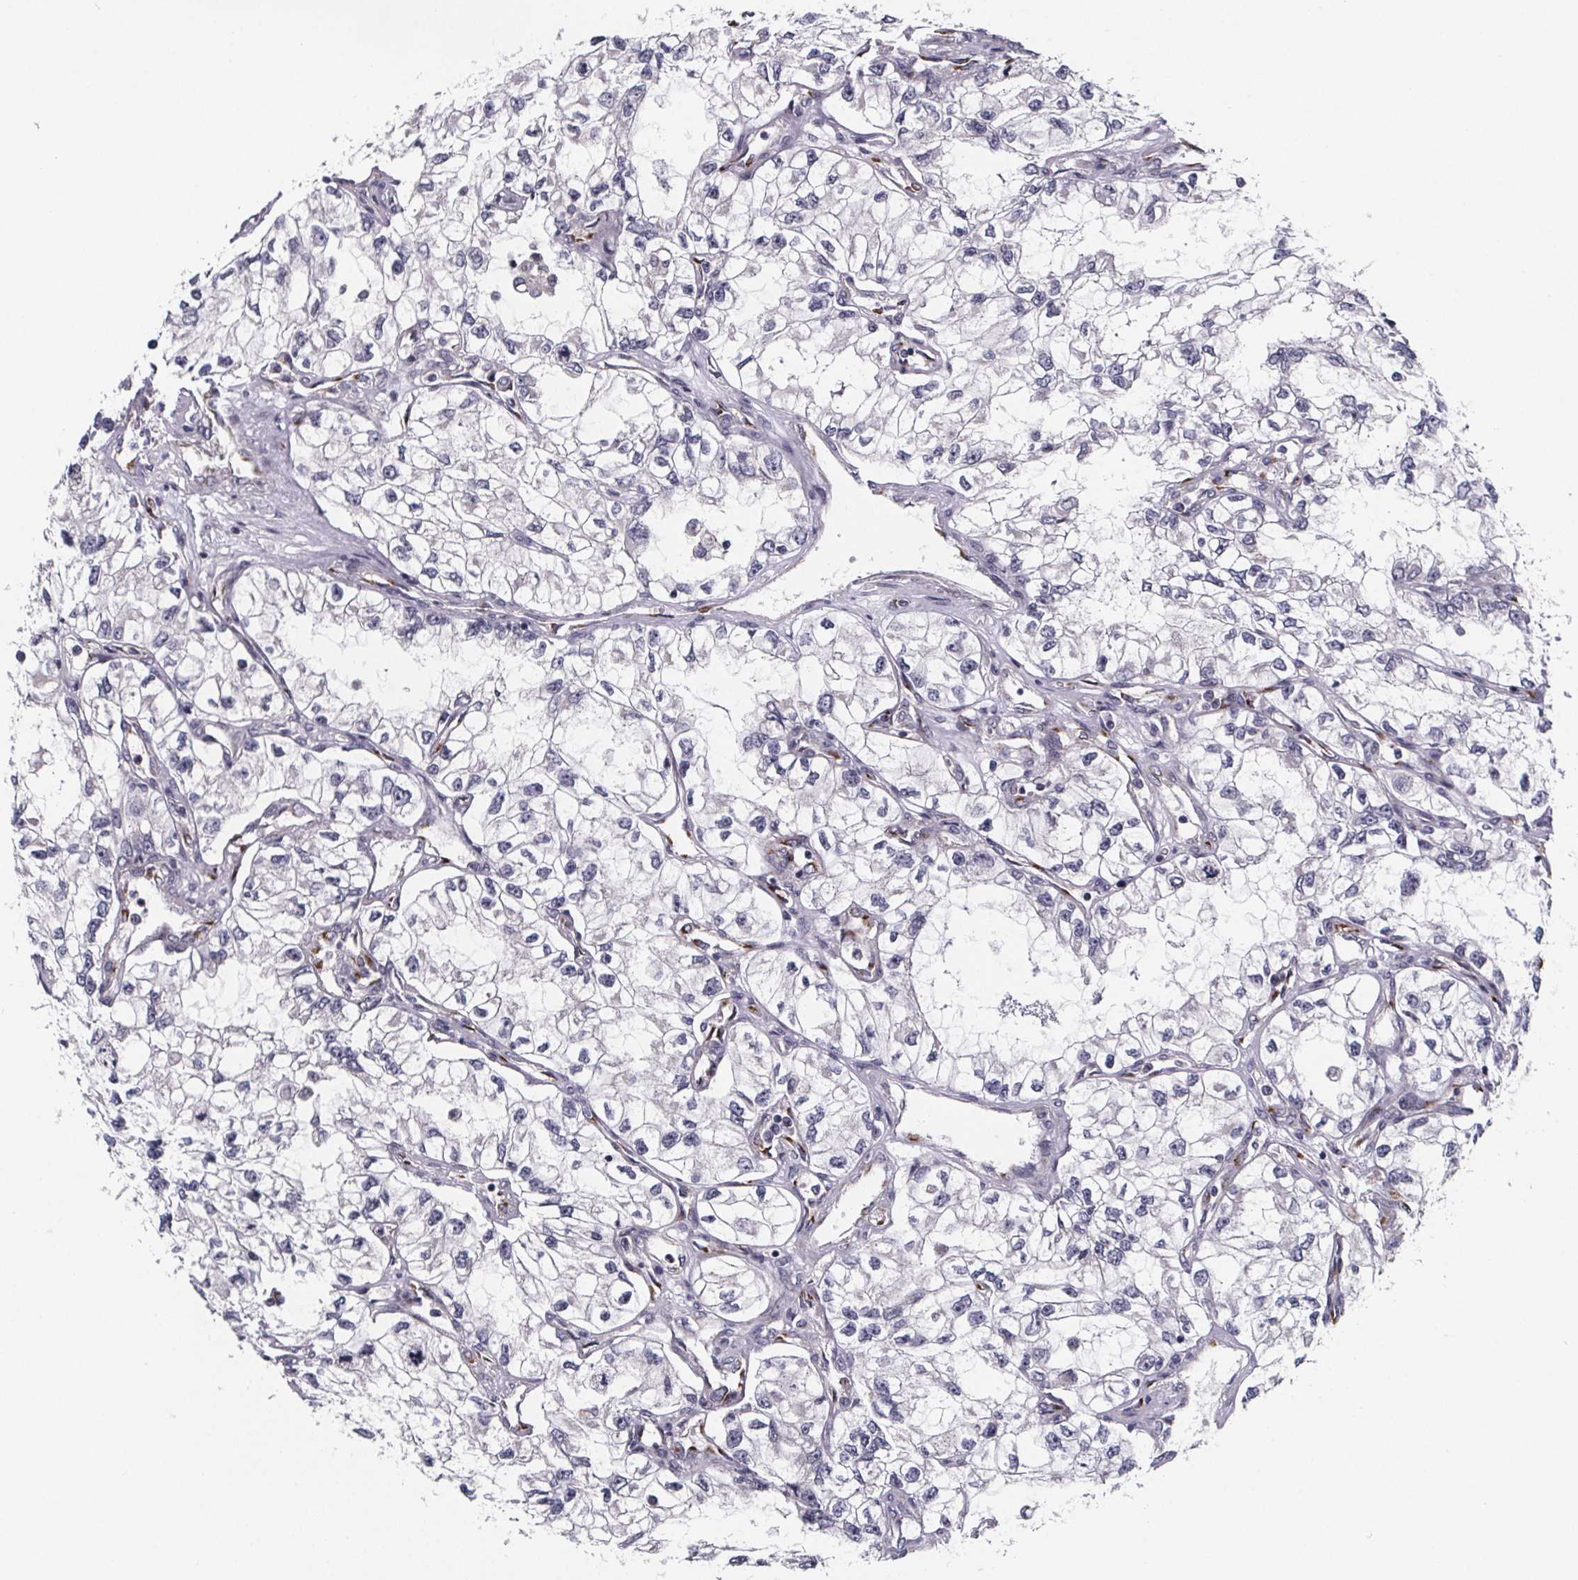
{"staining": {"intensity": "negative", "quantity": "none", "location": "none"}, "tissue": "renal cancer", "cell_type": "Tumor cells", "image_type": "cancer", "snomed": [{"axis": "morphology", "description": "Adenocarcinoma, NOS"}, {"axis": "topography", "description": "Kidney"}], "caption": "IHC photomicrograph of neoplastic tissue: human renal adenocarcinoma stained with DAB (3,3'-diaminobenzidine) demonstrates no significant protein staining in tumor cells.", "gene": "NDST1", "patient": {"sex": "female", "age": 59}}